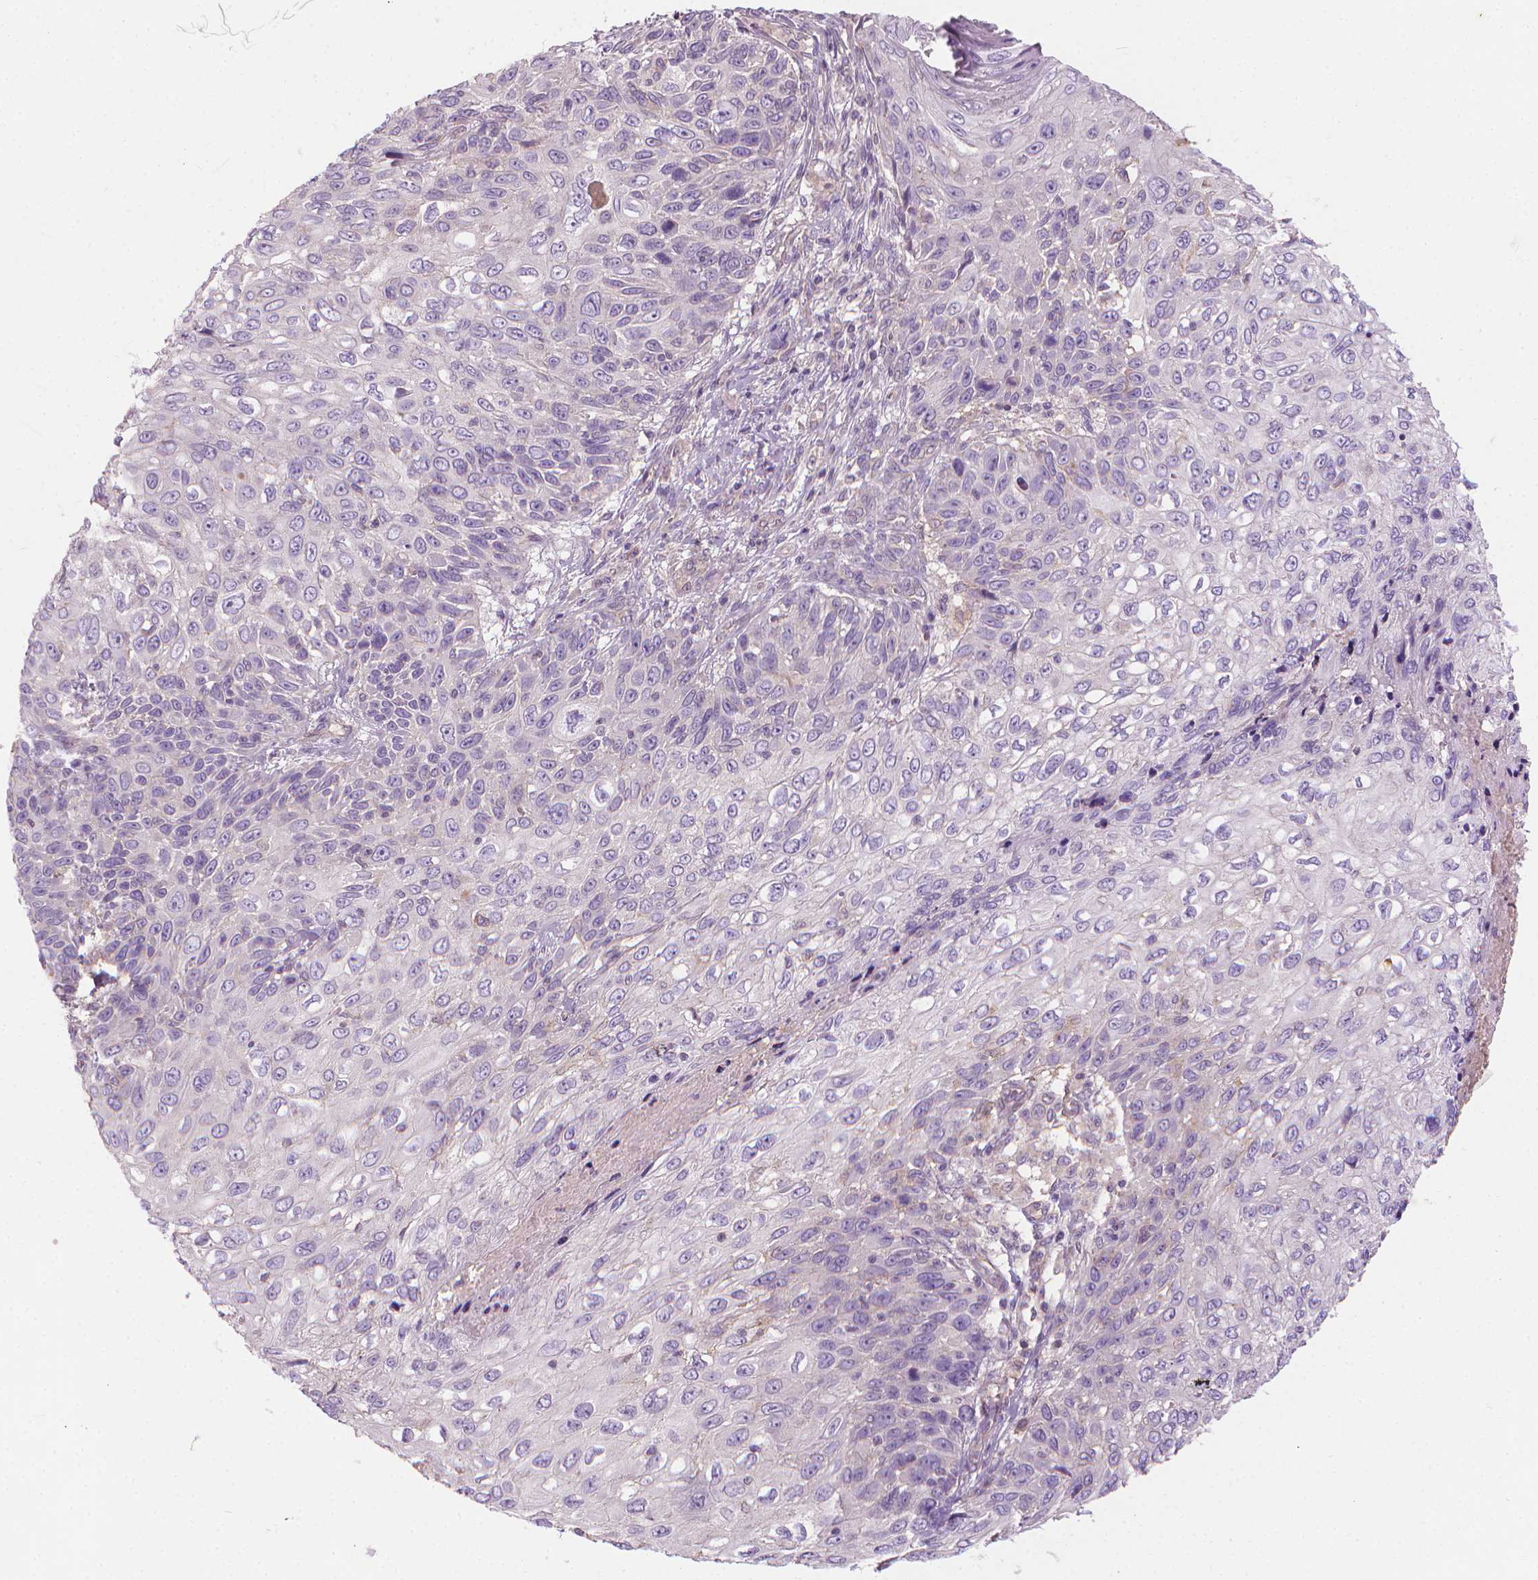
{"staining": {"intensity": "negative", "quantity": "none", "location": "none"}, "tissue": "skin cancer", "cell_type": "Tumor cells", "image_type": "cancer", "snomed": [{"axis": "morphology", "description": "Squamous cell carcinoma, NOS"}, {"axis": "topography", "description": "Skin"}], "caption": "This image is of skin squamous cell carcinoma stained with immunohistochemistry (IHC) to label a protein in brown with the nuclei are counter-stained blue. There is no positivity in tumor cells.", "gene": "RIIAD1", "patient": {"sex": "male", "age": 92}}